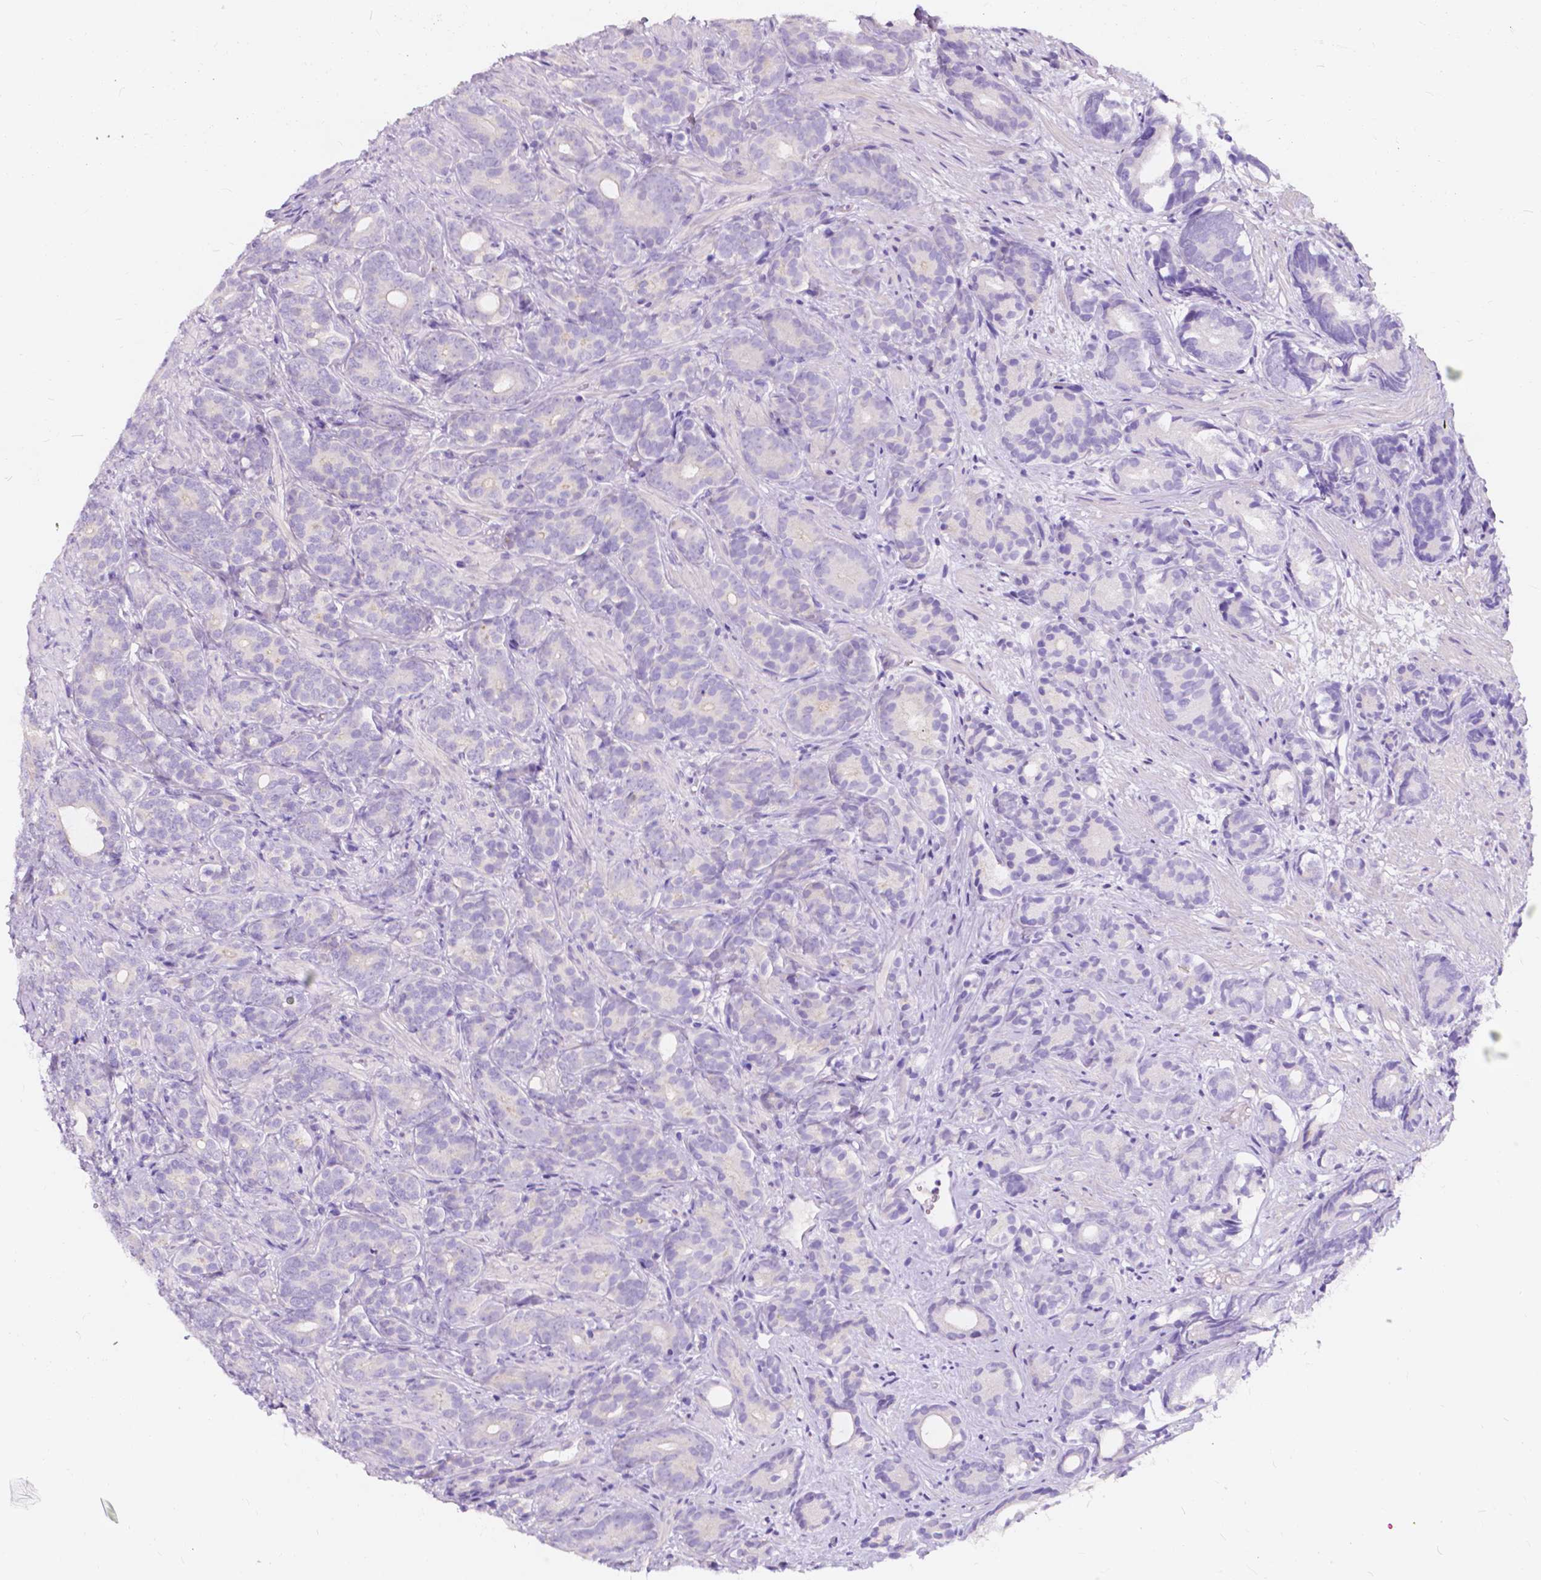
{"staining": {"intensity": "negative", "quantity": "none", "location": "none"}, "tissue": "prostate cancer", "cell_type": "Tumor cells", "image_type": "cancer", "snomed": [{"axis": "morphology", "description": "Adenocarcinoma, High grade"}, {"axis": "topography", "description": "Prostate"}], "caption": "DAB (3,3'-diaminobenzidine) immunohistochemical staining of human prostate high-grade adenocarcinoma exhibits no significant expression in tumor cells.", "gene": "CLSTN2", "patient": {"sex": "male", "age": 84}}